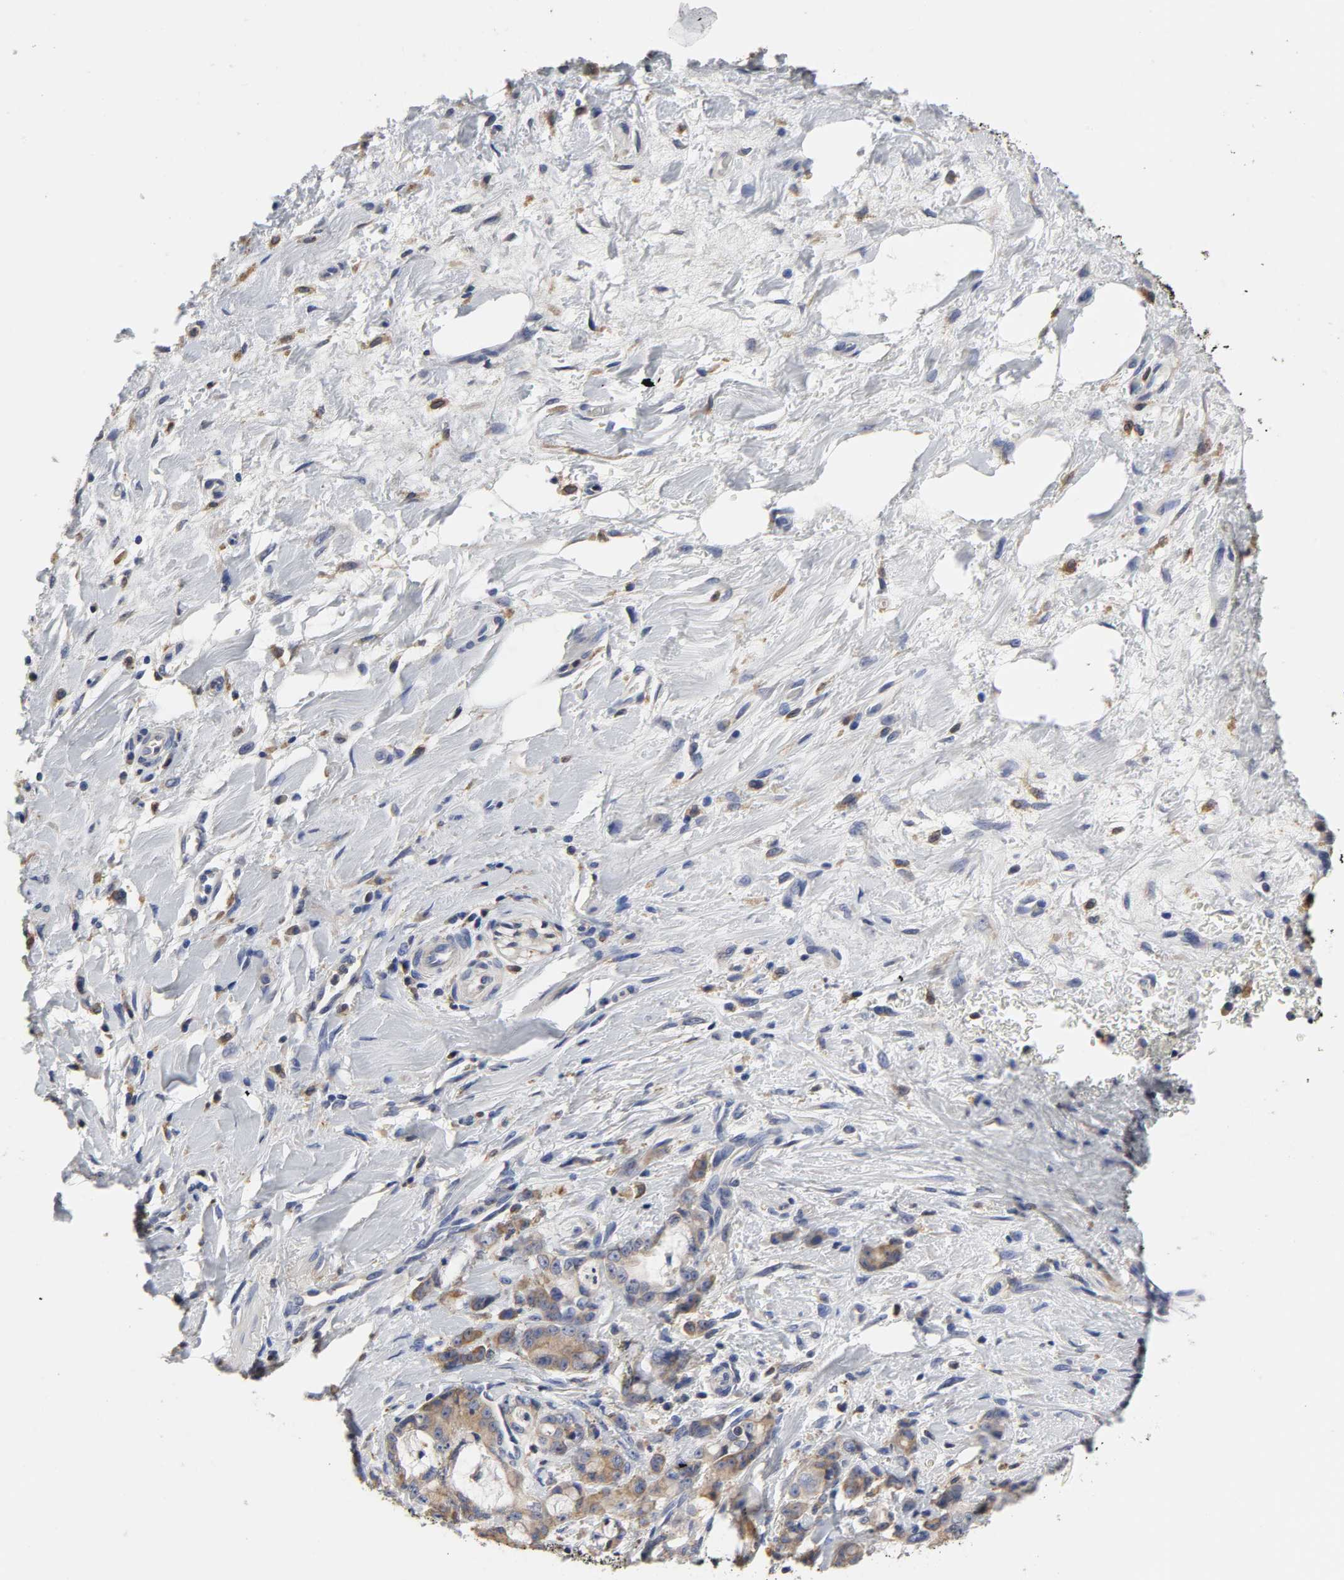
{"staining": {"intensity": "moderate", "quantity": ">75%", "location": "cytoplasmic/membranous"}, "tissue": "pancreatic cancer", "cell_type": "Tumor cells", "image_type": "cancer", "snomed": [{"axis": "morphology", "description": "Adenocarcinoma, NOS"}, {"axis": "topography", "description": "Pancreas"}], "caption": "Immunohistochemical staining of human pancreatic cancer (adenocarcinoma) exhibits medium levels of moderate cytoplasmic/membranous protein expression in about >75% of tumor cells. (IHC, brightfield microscopy, high magnification).", "gene": "HCK", "patient": {"sex": "female", "age": 73}}